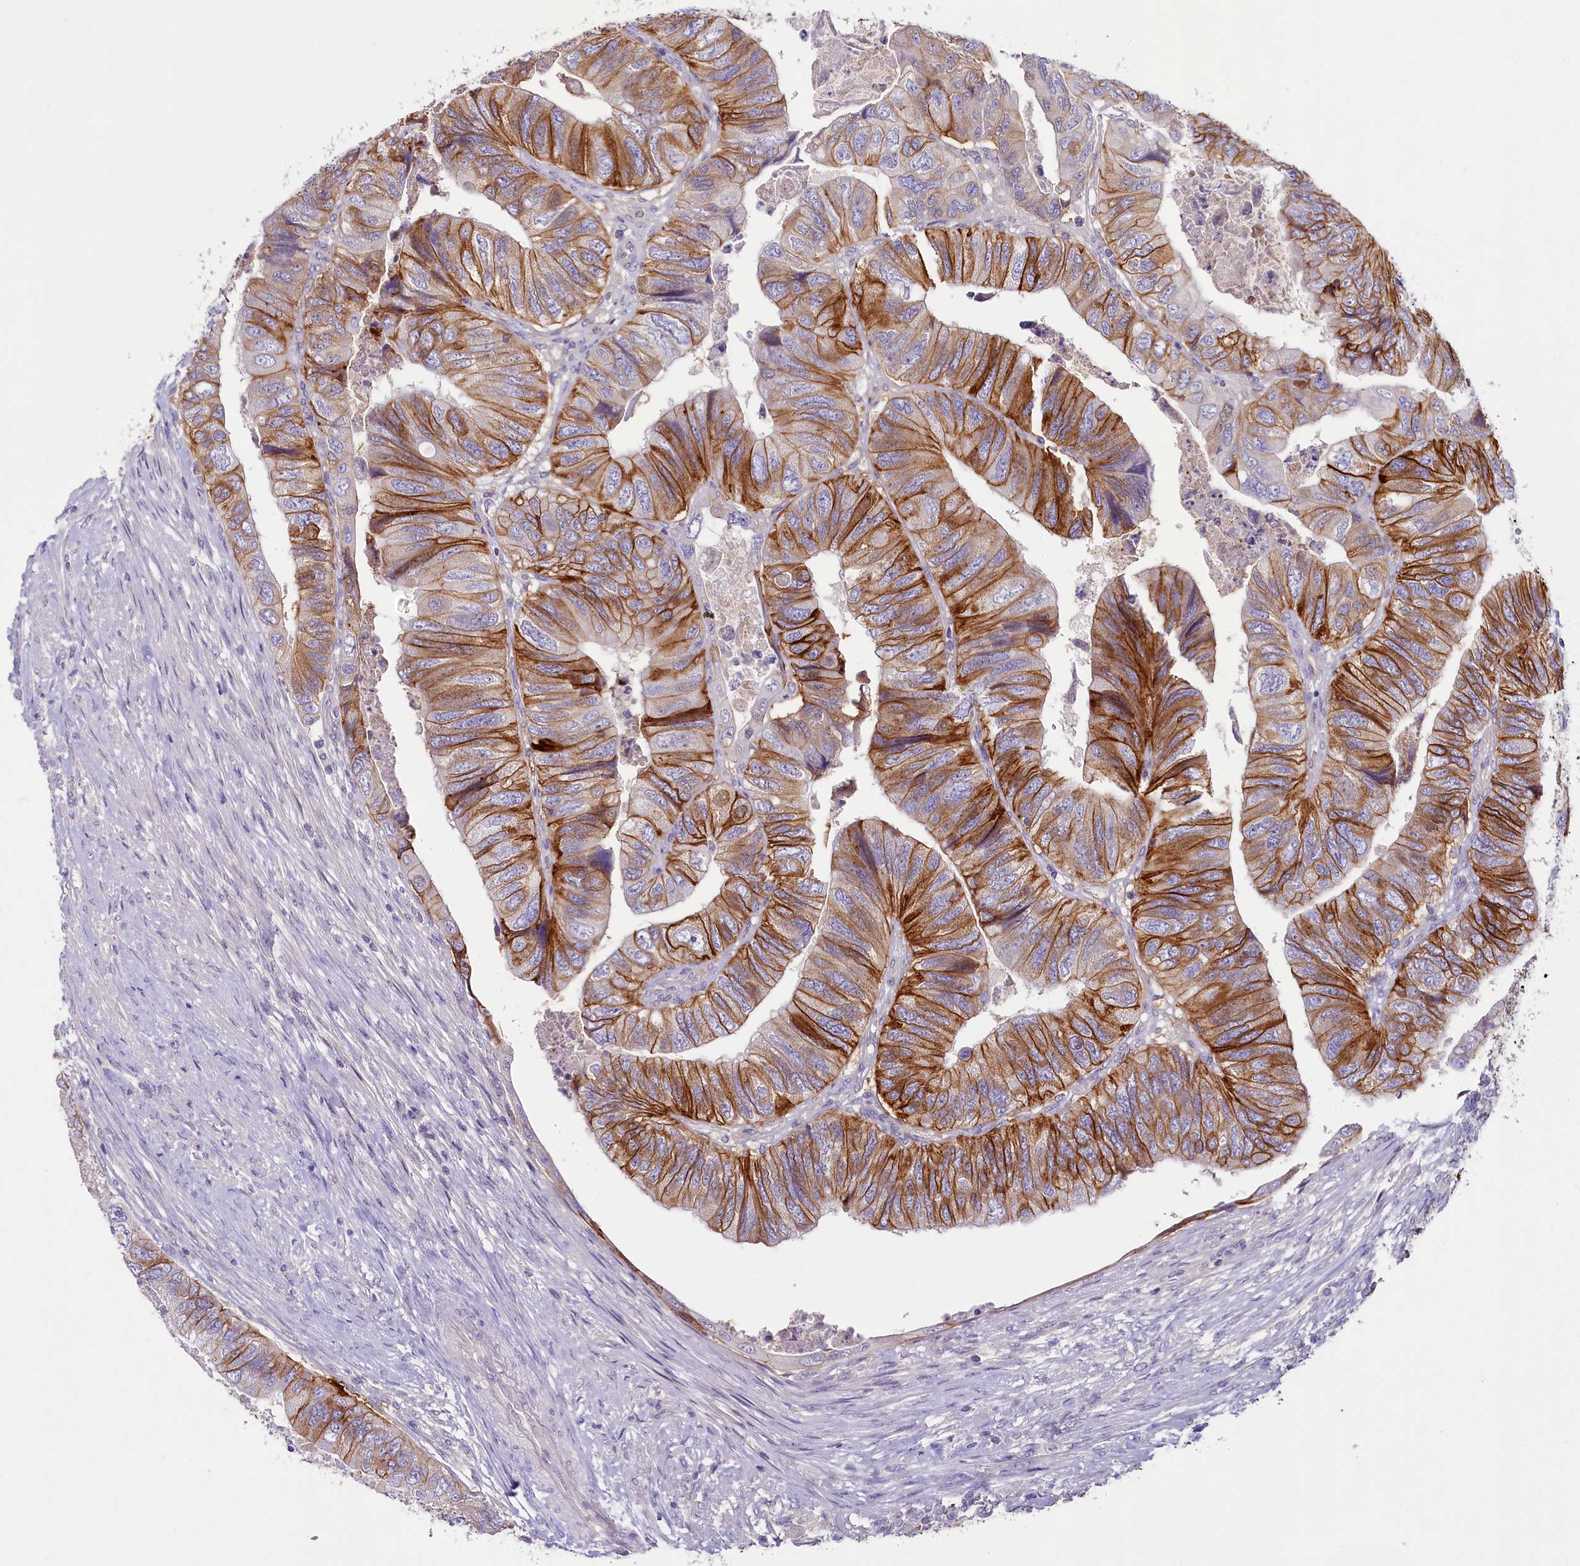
{"staining": {"intensity": "strong", "quantity": "25%-75%", "location": "cytoplasmic/membranous"}, "tissue": "colorectal cancer", "cell_type": "Tumor cells", "image_type": "cancer", "snomed": [{"axis": "morphology", "description": "Adenocarcinoma, NOS"}, {"axis": "topography", "description": "Rectum"}], "caption": "Protein staining of adenocarcinoma (colorectal) tissue exhibits strong cytoplasmic/membranous staining in approximately 25%-75% of tumor cells.", "gene": "PDE6D", "patient": {"sex": "male", "age": 63}}